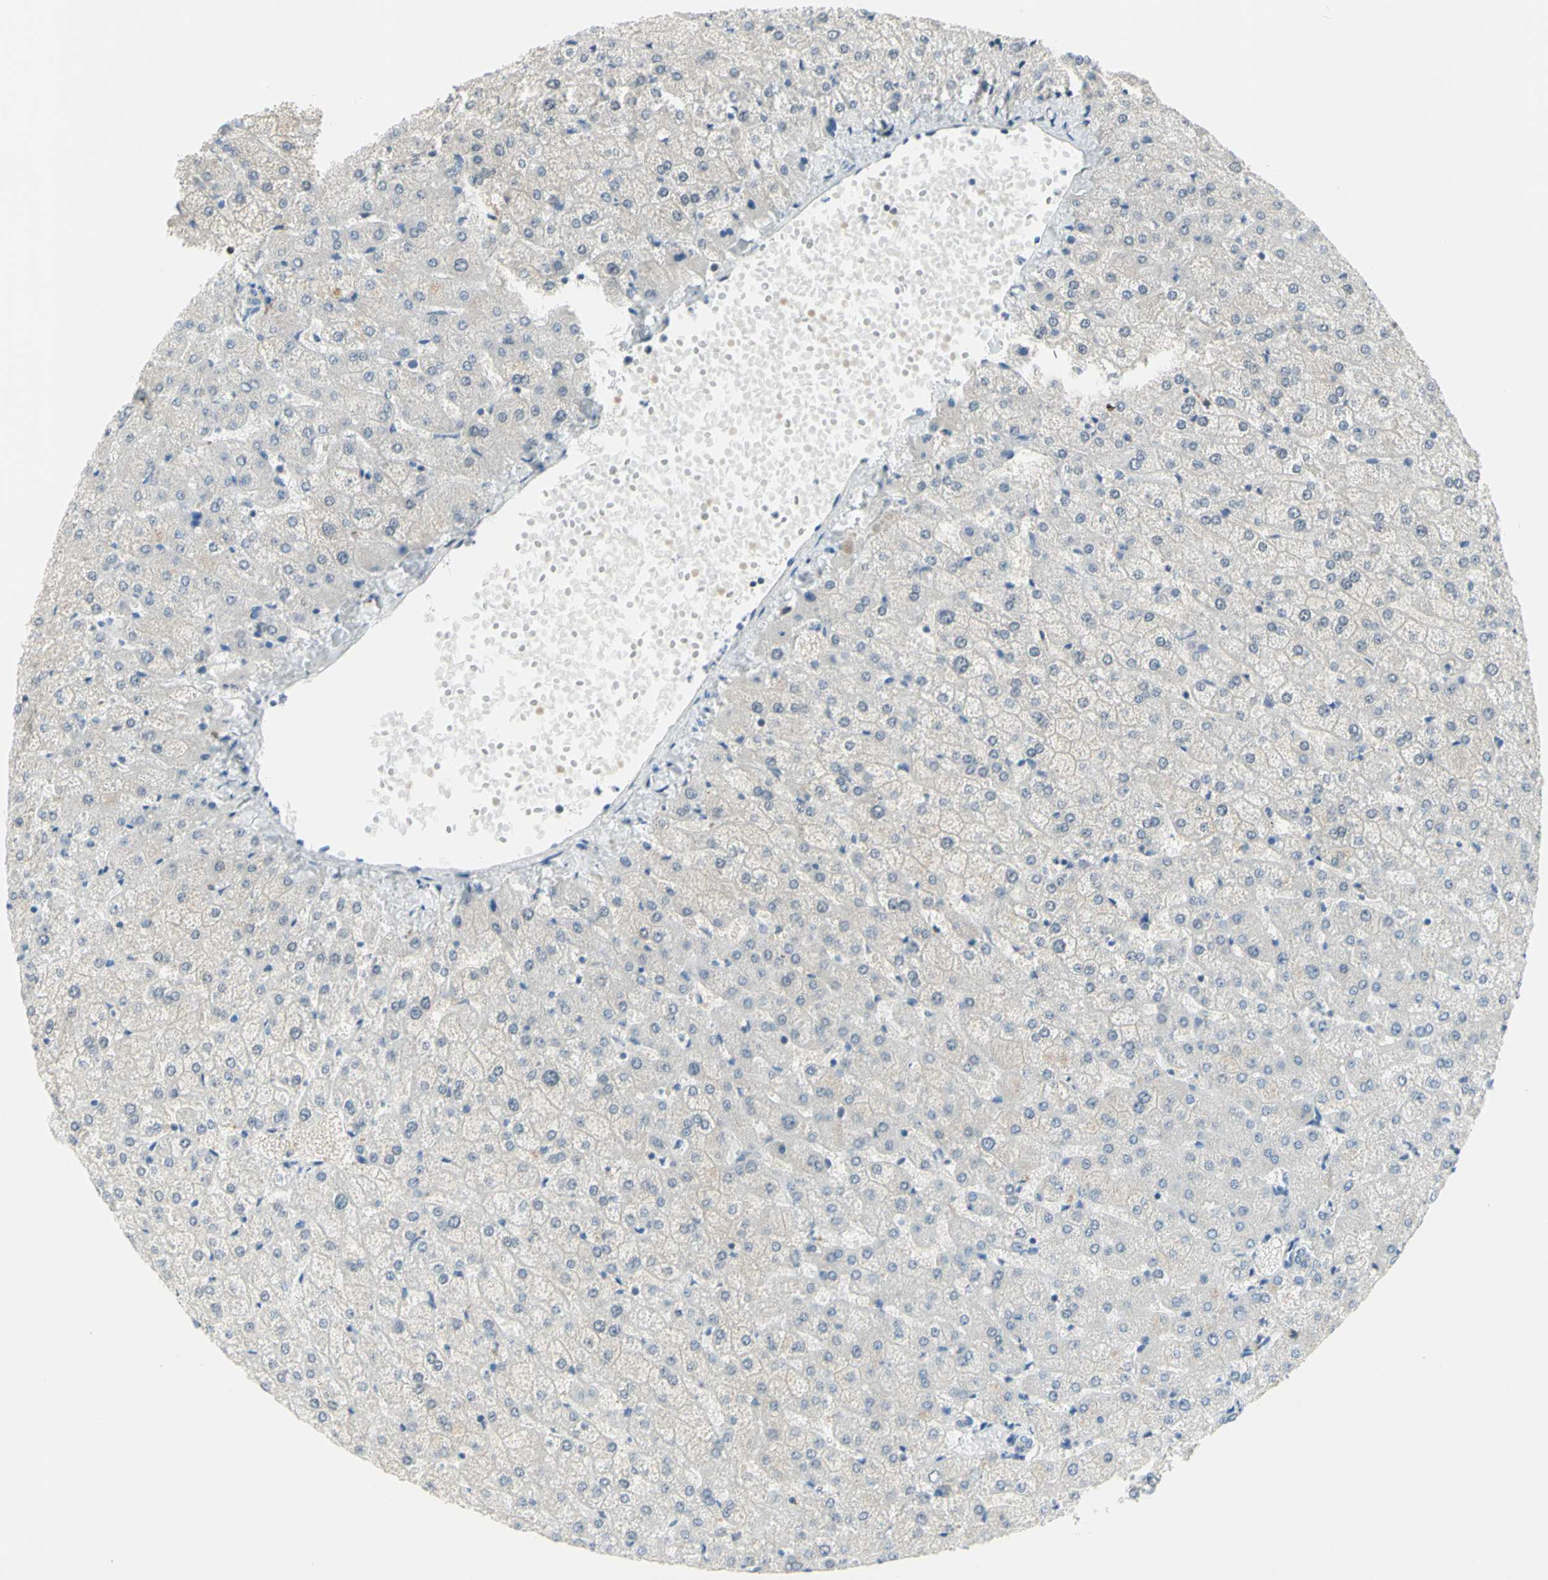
{"staining": {"intensity": "weak", "quantity": "25%-75%", "location": "cytoplasmic/membranous"}, "tissue": "liver", "cell_type": "Cholangiocytes", "image_type": "normal", "snomed": [{"axis": "morphology", "description": "Normal tissue, NOS"}, {"axis": "topography", "description": "Liver"}], "caption": "This micrograph exhibits benign liver stained with immunohistochemistry (IHC) to label a protein in brown. The cytoplasmic/membranous of cholangiocytes show weak positivity for the protein. Nuclei are counter-stained blue.", "gene": "MUC1", "patient": {"sex": "female", "age": 32}}